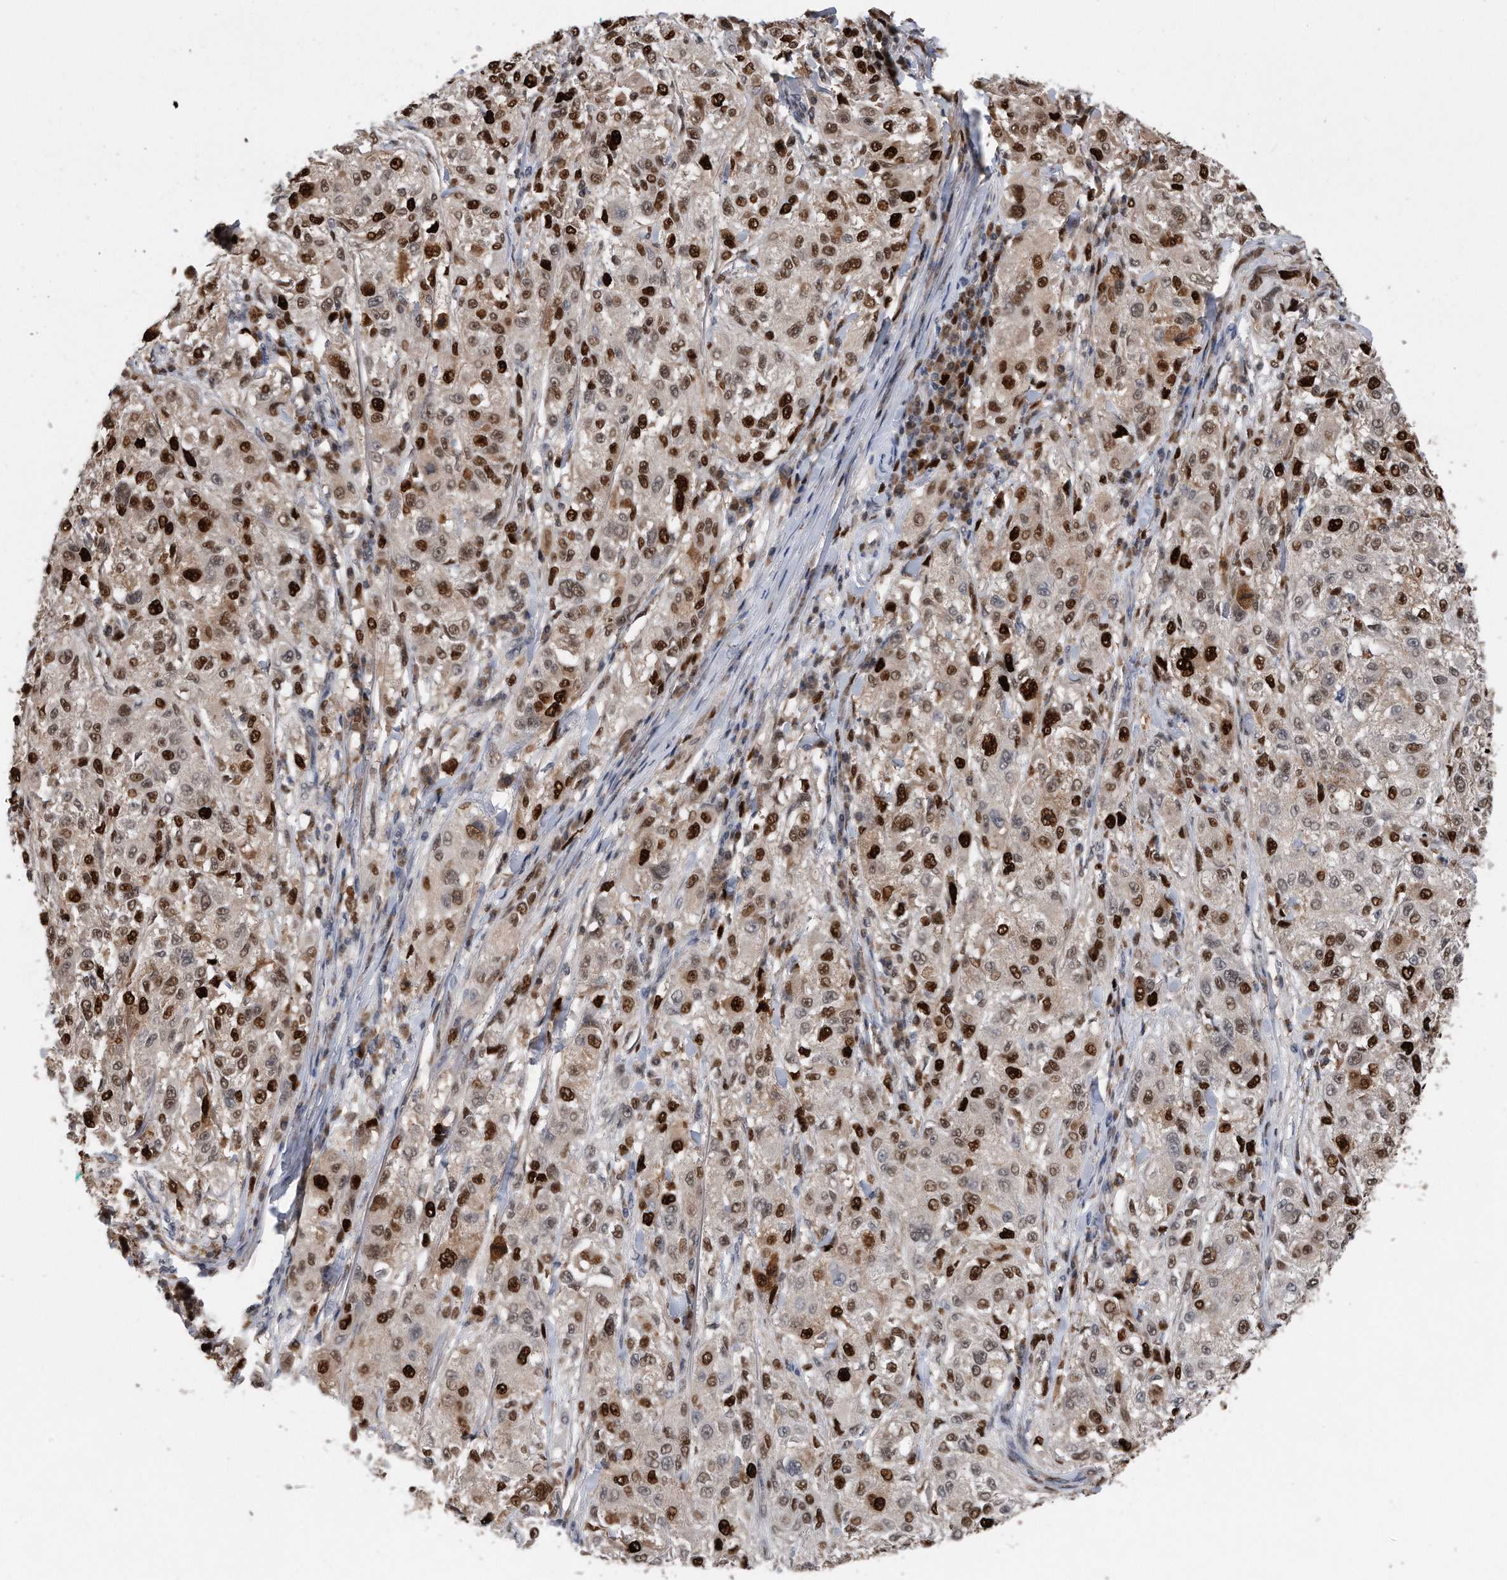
{"staining": {"intensity": "strong", "quantity": ">75%", "location": "nuclear"}, "tissue": "melanoma", "cell_type": "Tumor cells", "image_type": "cancer", "snomed": [{"axis": "morphology", "description": "Necrosis, NOS"}, {"axis": "morphology", "description": "Malignant melanoma, NOS"}, {"axis": "topography", "description": "Skin"}], "caption": "The histopathology image shows immunohistochemical staining of melanoma. There is strong nuclear expression is present in about >75% of tumor cells.", "gene": "PCNA", "patient": {"sex": "female", "age": 87}}